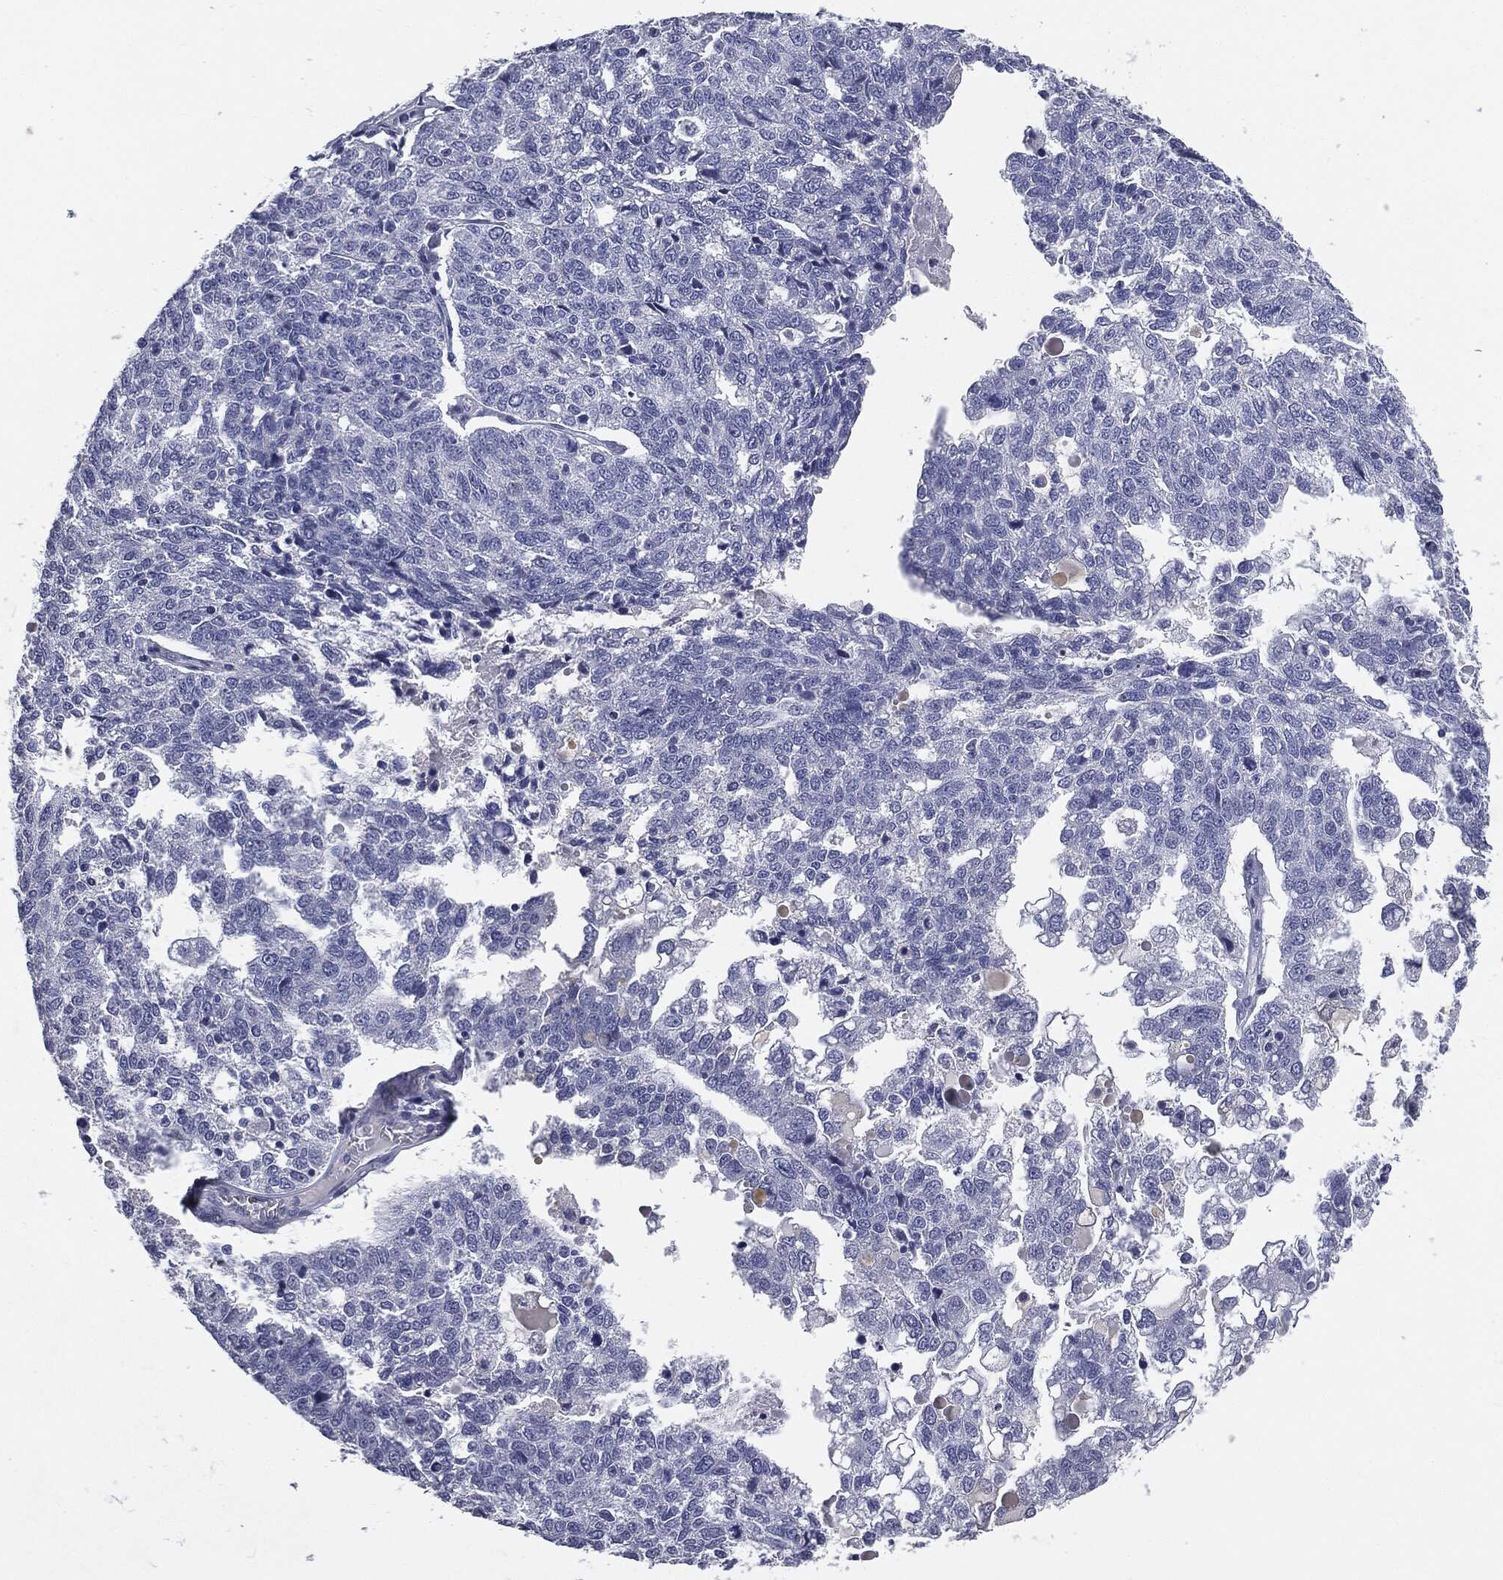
{"staining": {"intensity": "negative", "quantity": "none", "location": "none"}, "tissue": "ovarian cancer", "cell_type": "Tumor cells", "image_type": "cancer", "snomed": [{"axis": "morphology", "description": "Cystadenocarcinoma, serous, NOS"}, {"axis": "topography", "description": "Ovary"}], "caption": "Immunohistochemical staining of ovarian cancer exhibits no significant staining in tumor cells.", "gene": "AFP", "patient": {"sex": "female", "age": 71}}